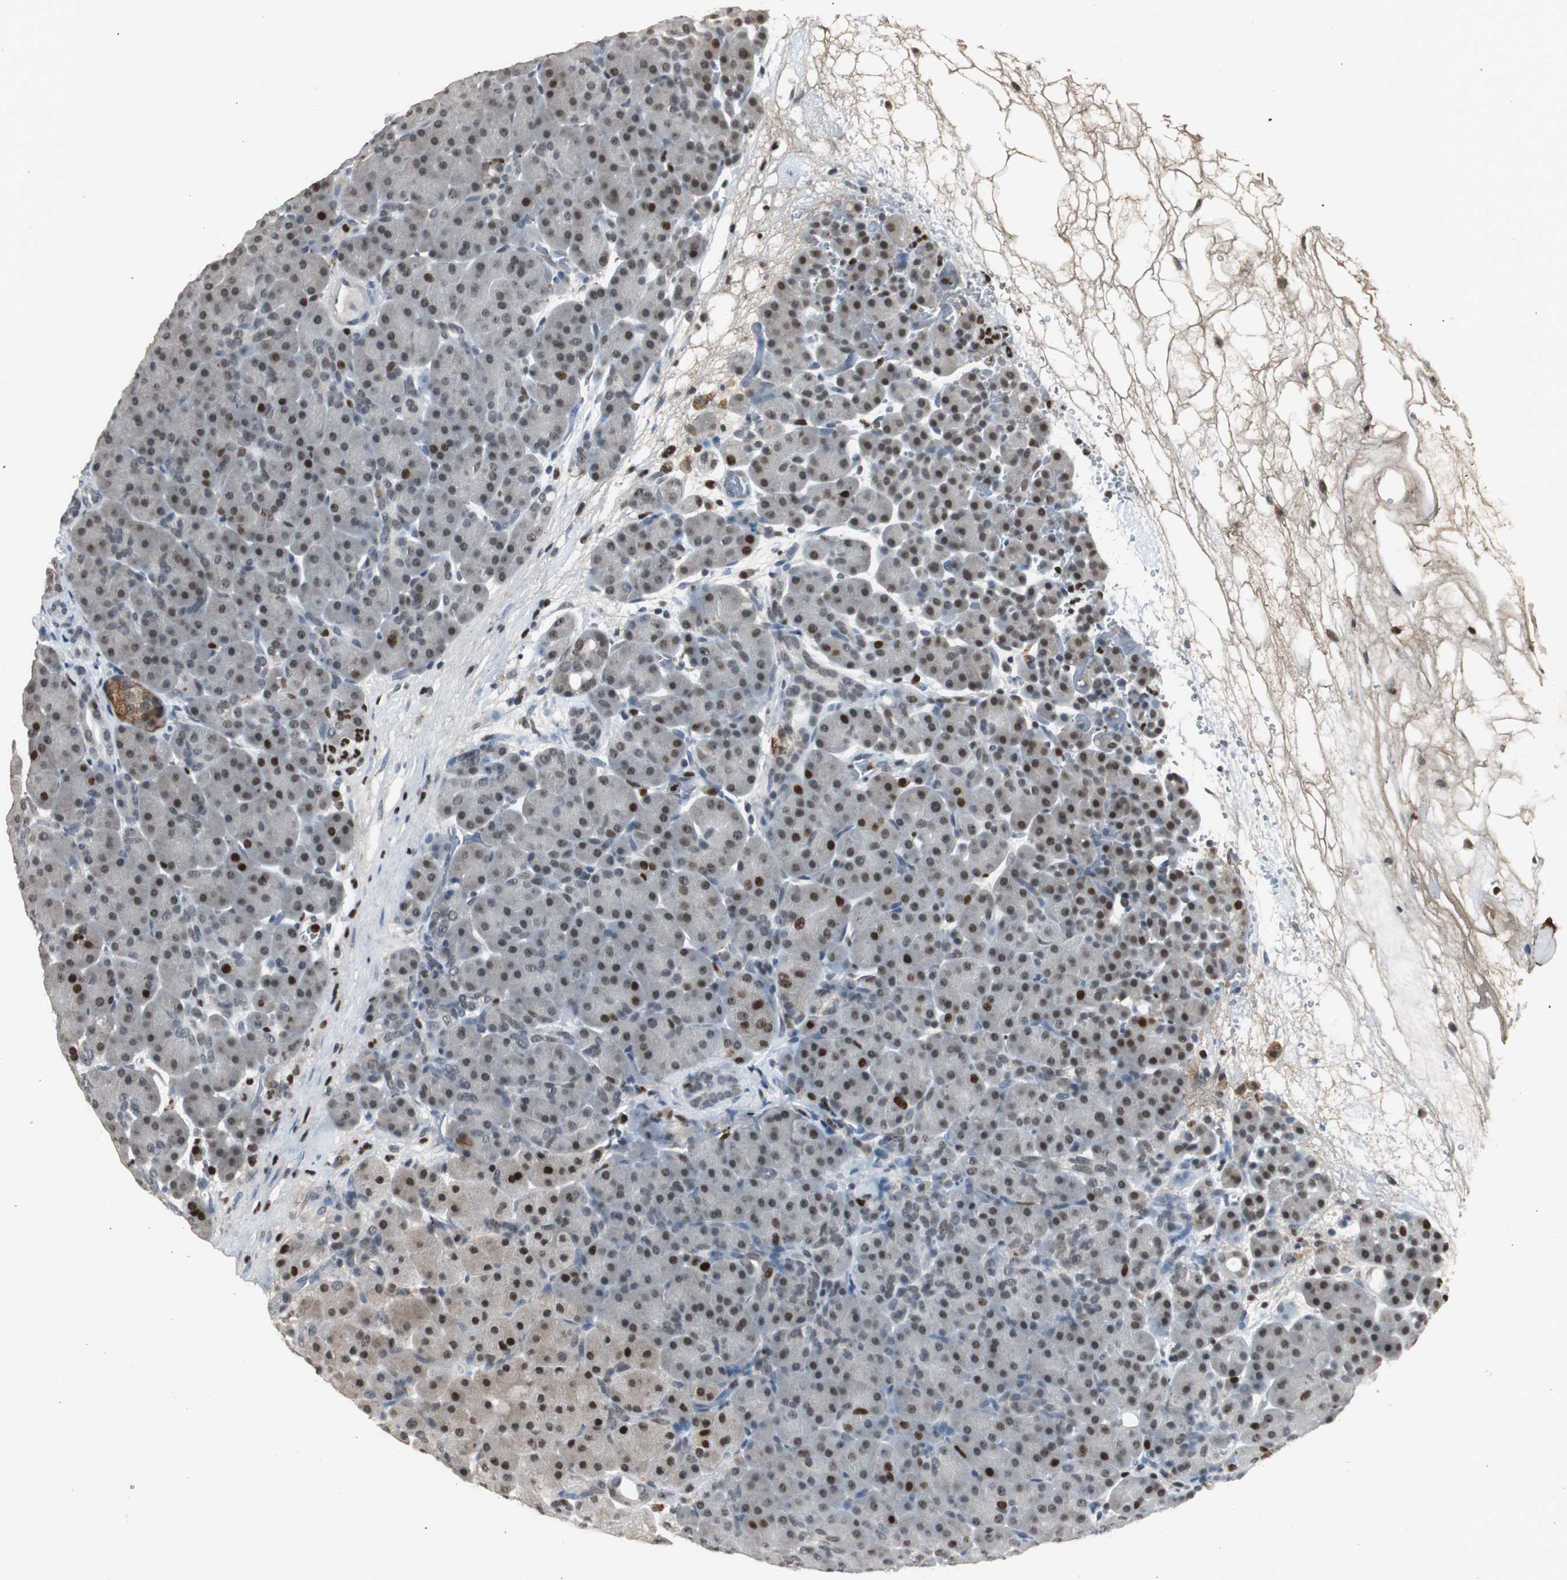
{"staining": {"intensity": "moderate", "quantity": ">75%", "location": "nuclear"}, "tissue": "pancreas", "cell_type": "Exocrine glandular cells", "image_type": "normal", "snomed": [{"axis": "morphology", "description": "Normal tissue, NOS"}, {"axis": "topography", "description": "Pancreas"}], "caption": "IHC photomicrograph of benign pancreas: human pancreas stained using IHC shows medium levels of moderate protein expression localized specifically in the nuclear of exocrine glandular cells, appearing as a nuclear brown color.", "gene": "FEN1", "patient": {"sex": "male", "age": 66}}